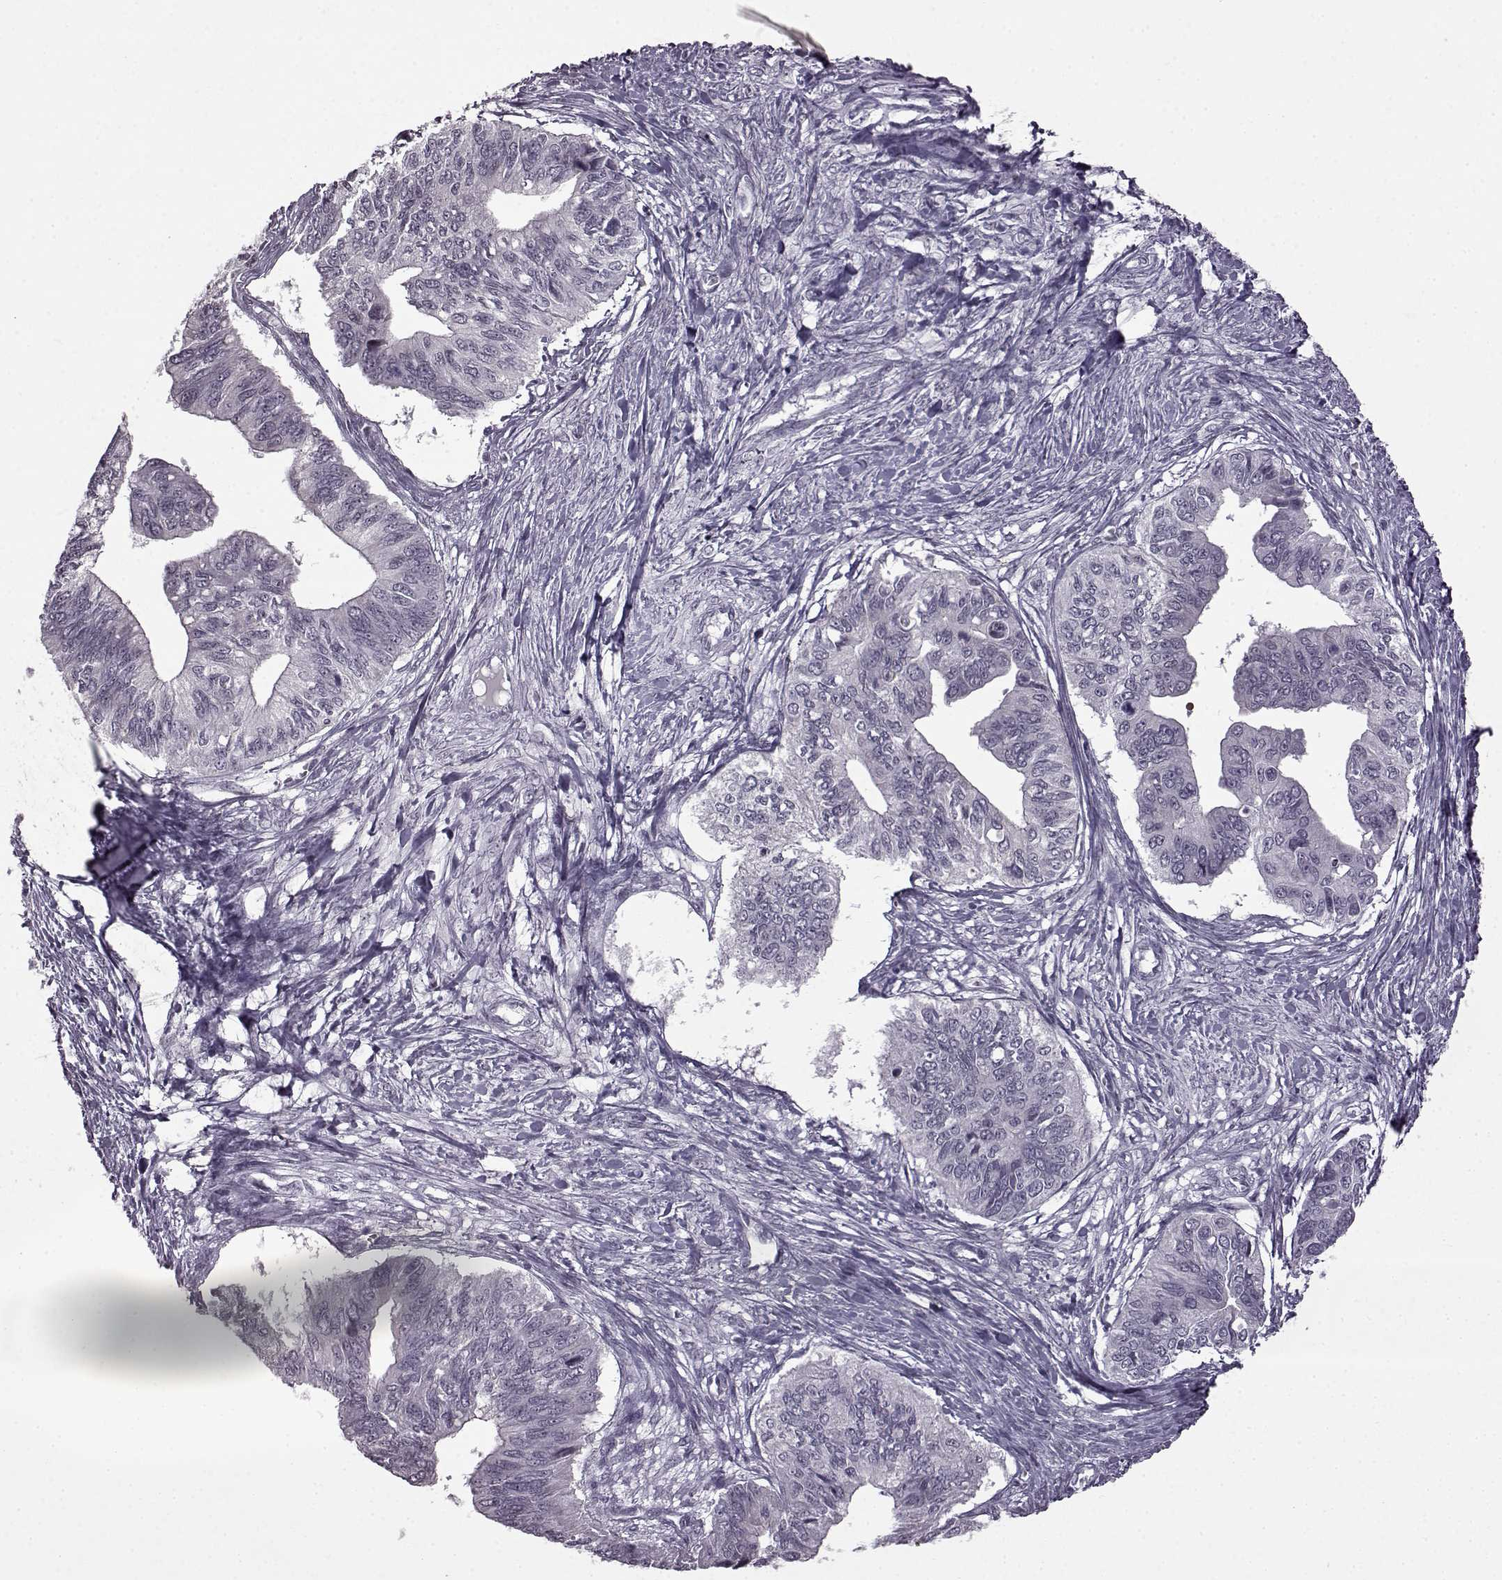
{"staining": {"intensity": "negative", "quantity": "none", "location": "none"}, "tissue": "ovarian cancer", "cell_type": "Tumor cells", "image_type": "cancer", "snomed": [{"axis": "morphology", "description": "Cystadenocarcinoma, mucinous, NOS"}, {"axis": "topography", "description": "Ovary"}], "caption": "This is an IHC micrograph of human mucinous cystadenocarcinoma (ovarian). There is no positivity in tumor cells.", "gene": "SLC28A2", "patient": {"sex": "female", "age": 76}}